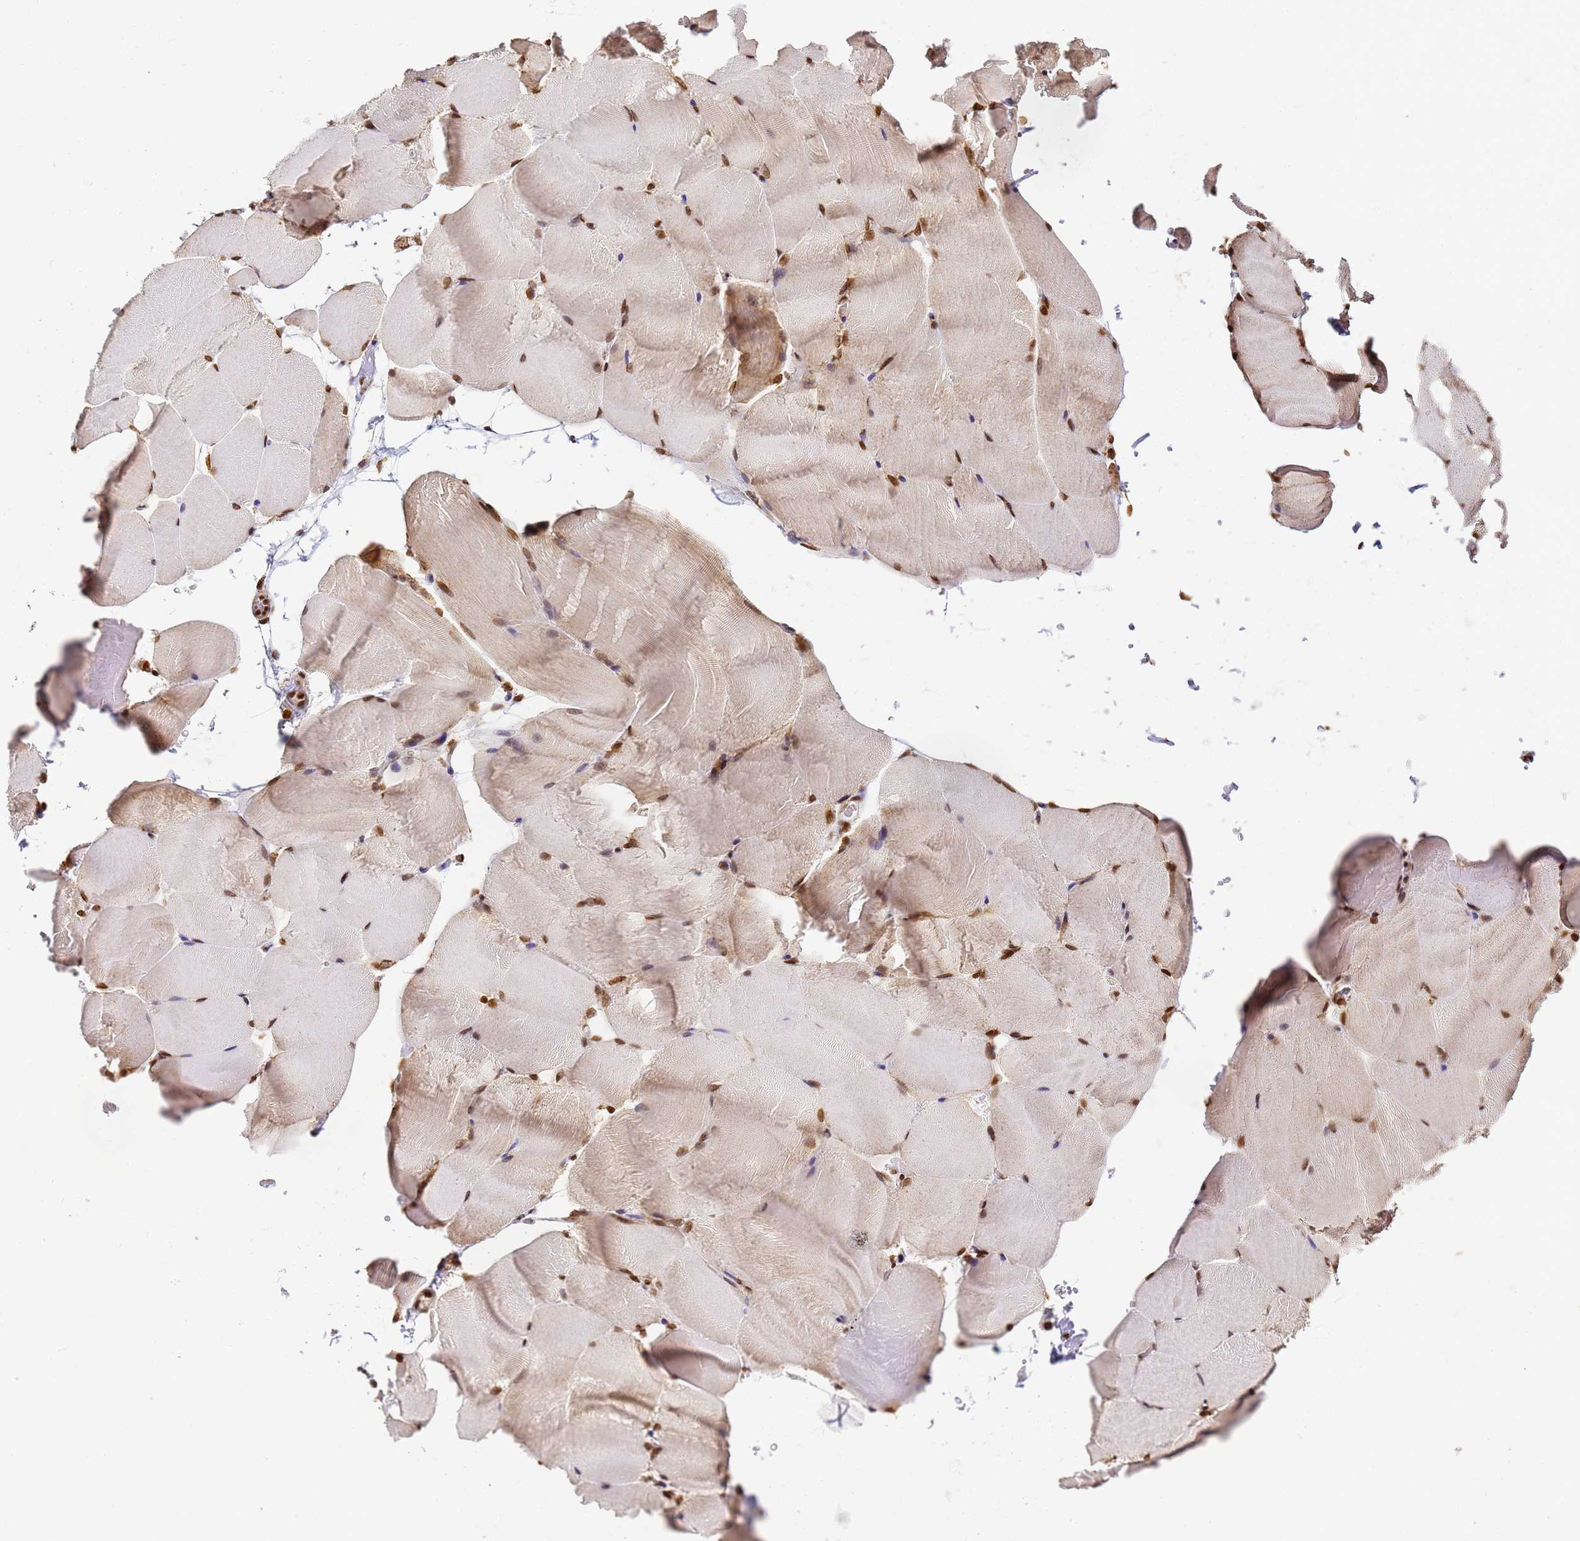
{"staining": {"intensity": "strong", "quantity": "25%-75%", "location": "cytoplasmic/membranous,nuclear"}, "tissue": "skeletal muscle", "cell_type": "Myocytes", "image_type": "normal", "snomed": [{"axis": "morphology", "description": "Normal tissue, NOS"}, {"axis": "topography", "description": "Skeletal muscle"}, {"axis": "topography", "description": "Parathyroid gland"}], "caption": "Protein staining of normal skeletal muscle exhibits strong cytoplasmic/membranous,nuclear staining in approximately 25%-75% of myocytes. (brown staining indicates protein expression, while blue staining denotes nuclei).", "gene": "HSPE1", "patient": {"sex": "female", "age": 37}}